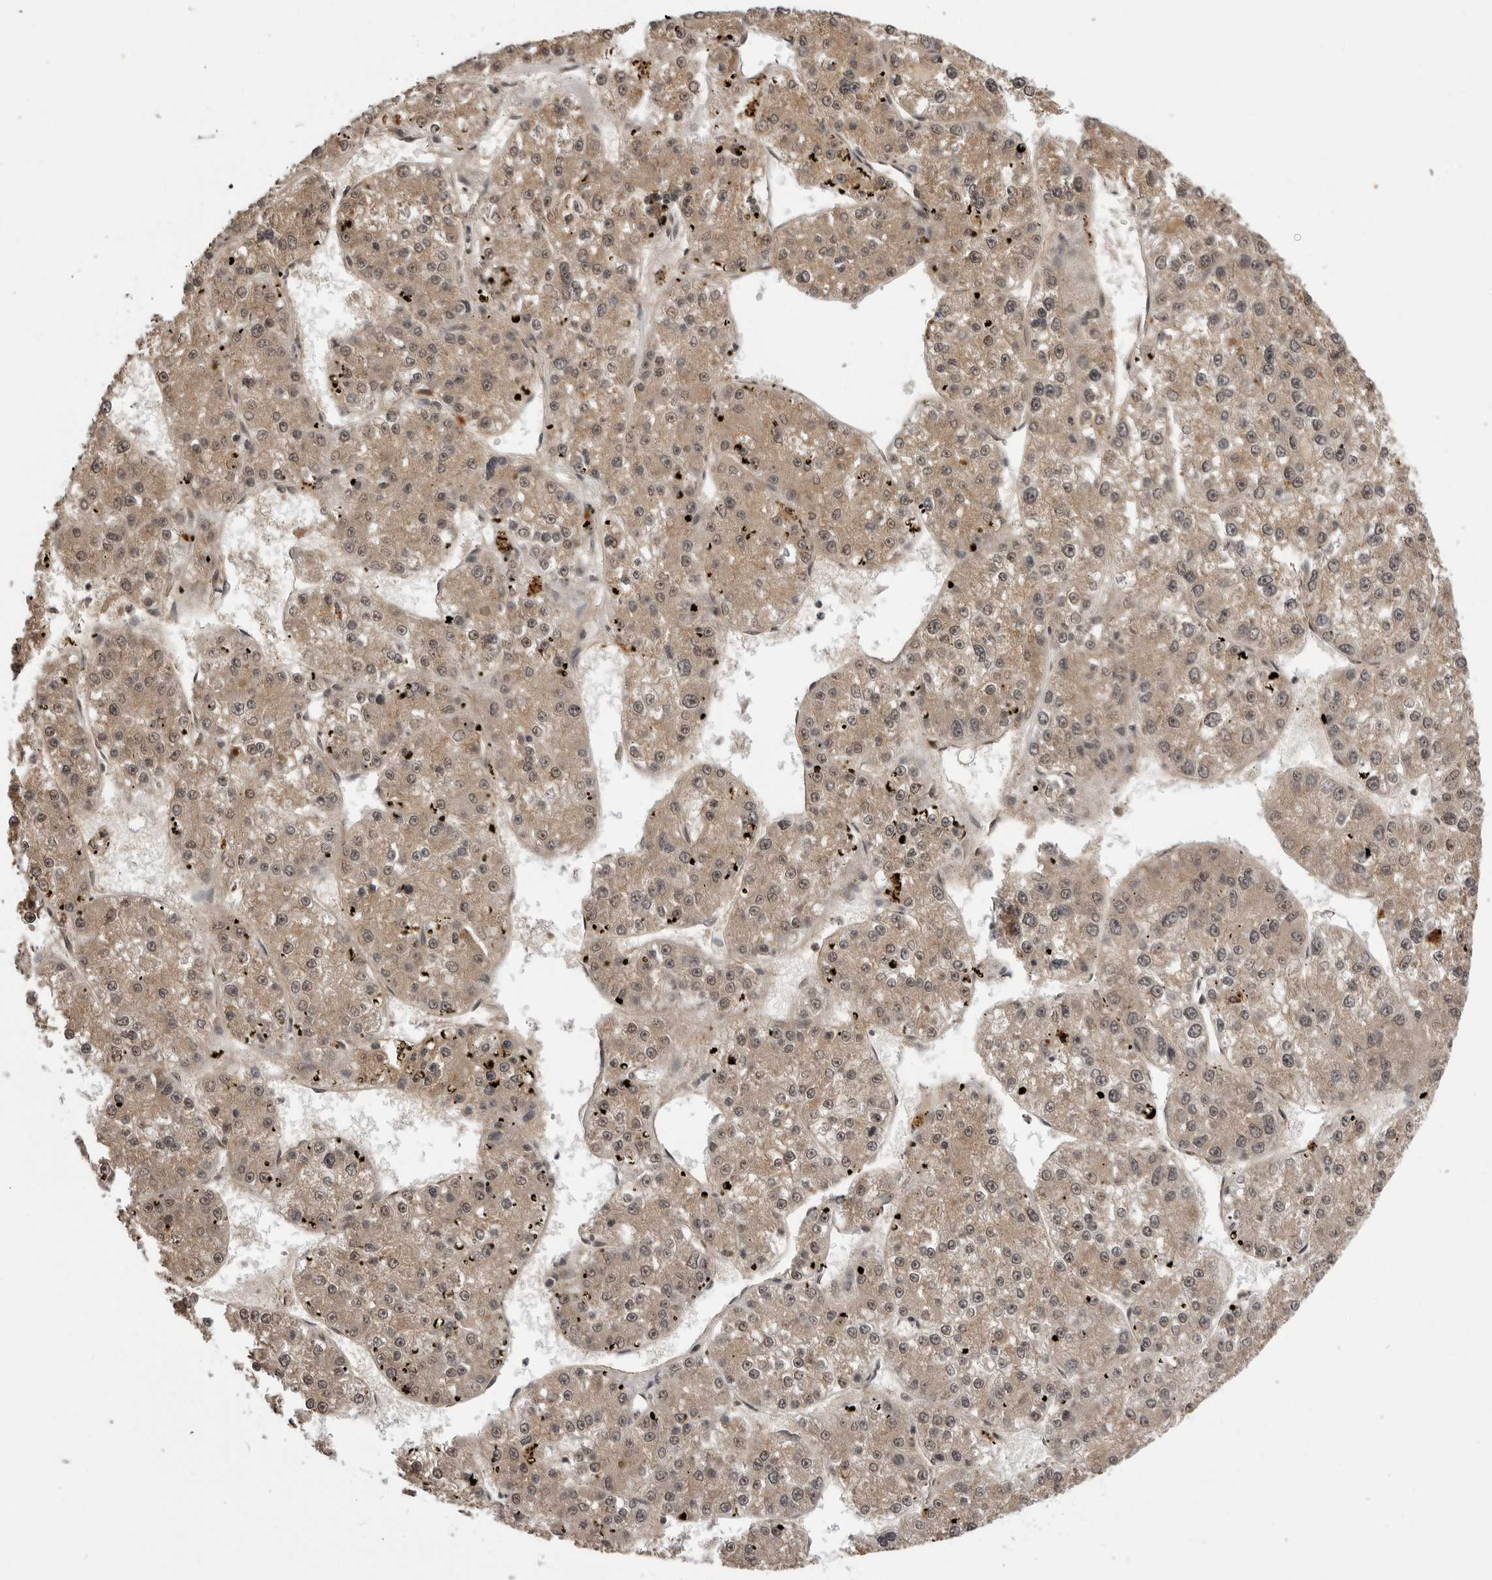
{"staining": {"intensity": "weak", "quantity": "25%-75%", "location": "cytoplasmic/membranous,nuclear"}, "tissue": "liver cancer", "cell_type": "Tumor cells", "image_type": "cancer", "snomed": [{"axis": "morphology", "description": "Carcinoma, Hepatocellular, NOS"}, {"axis": "topography", "description": "Liver"}], "caption": "Immunohistochemical staining of liver hepatocellular carcinoma shows low levels of weak cytoplasmic/membranous and nuclear protein expression in approximately 25%-75% of tumor cells. Using DAB (3,3'-diaminobenzidine) (brown) and hematoxylin (blue) stains, captured at high magnification using brightfield microscopy.", "gene": "IL24", "patient": {"sex": "female", "age": 73}}